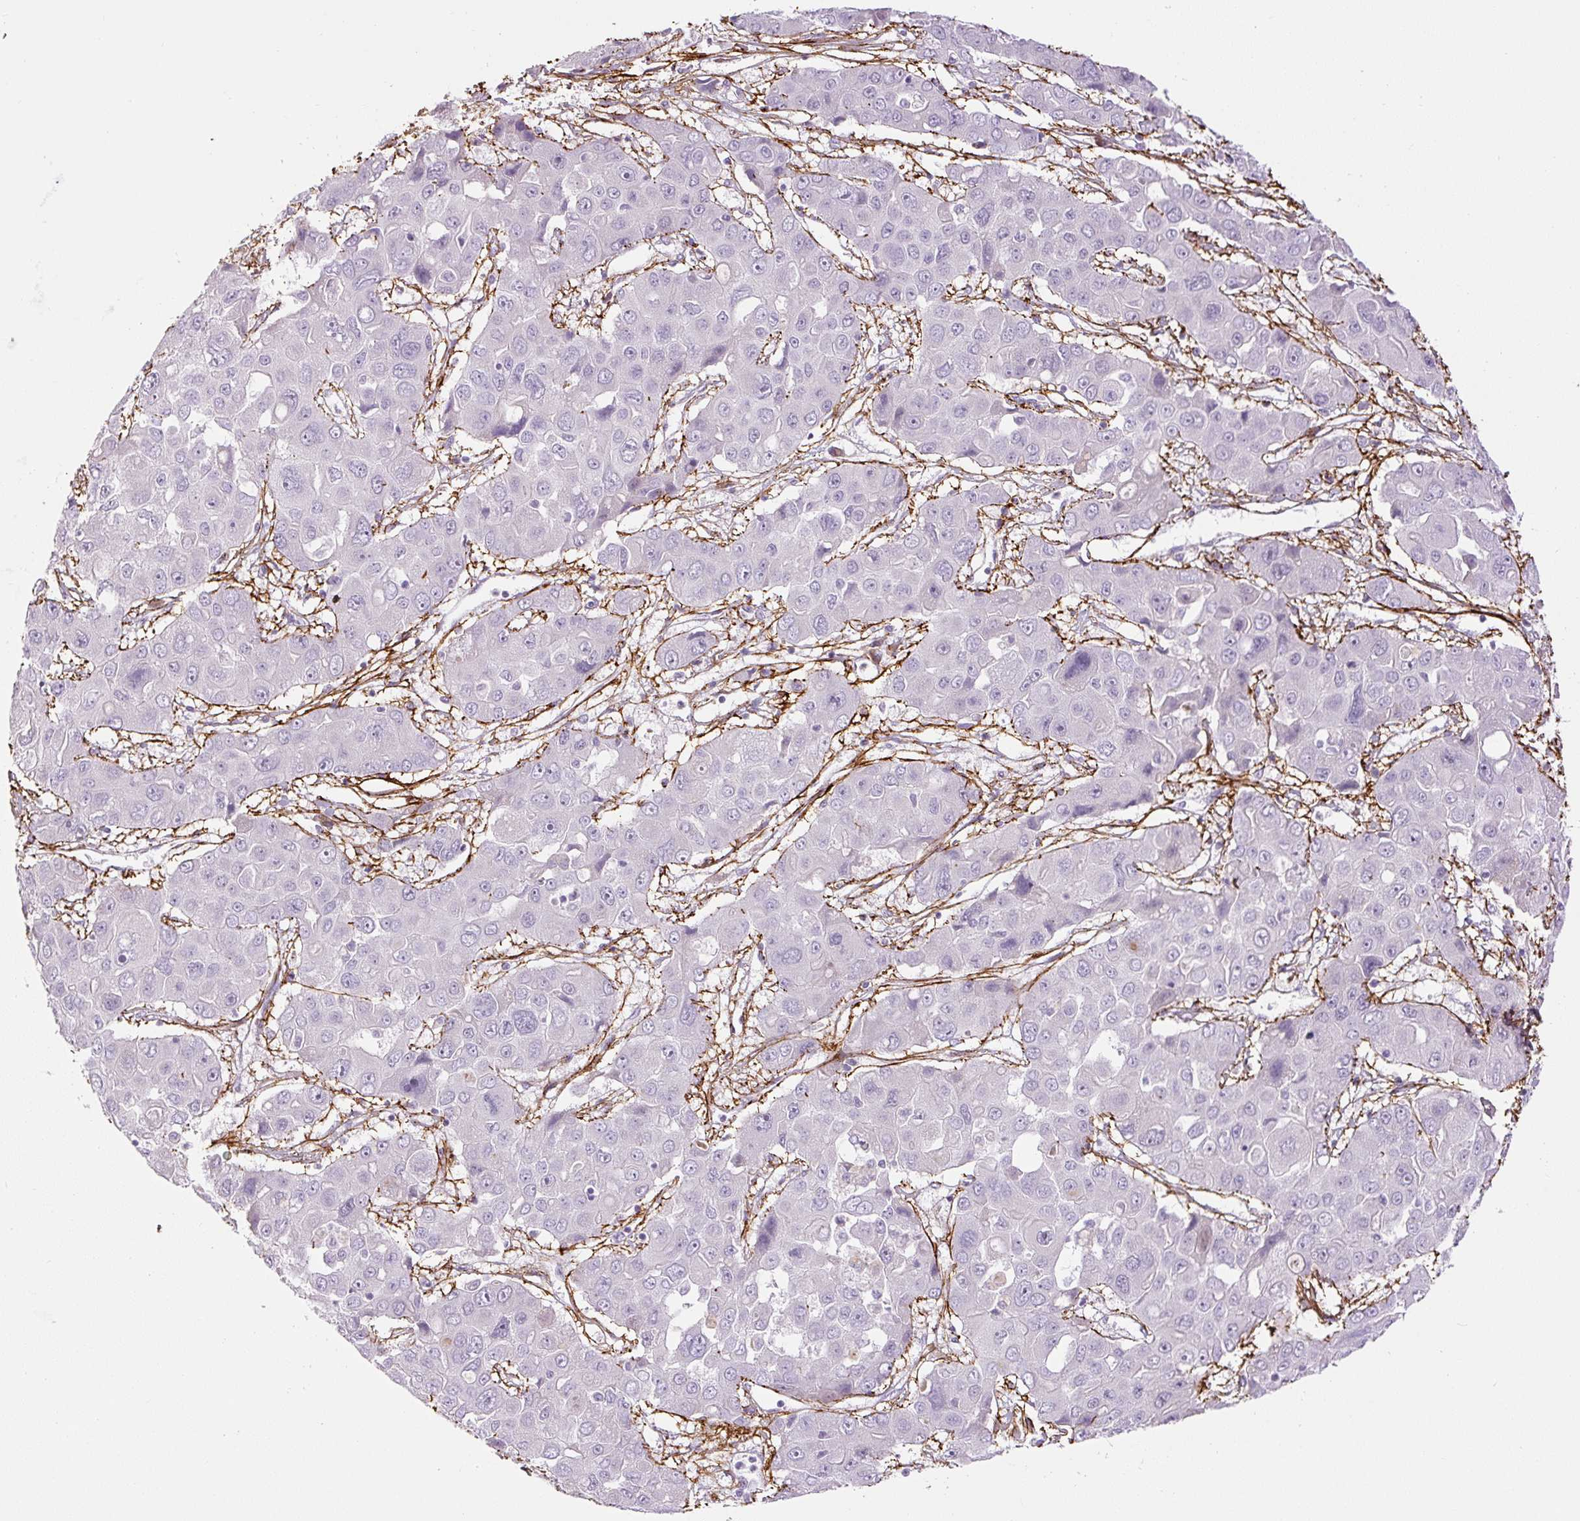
{"staining": {"intensity": "negative", "quantity": "none", "location": "none"}, "tissue": "liver cancer", "cell_type": "Tumor cells", "image_type": "cancer", "snomed": [{"axis": "morphology", "description": "Cholangiocarcinoma"}, {"axis": "topography", "description": "Liver"}], "caption": "Liver cholangiocarcinoma stained for a protein using immunohistochemistry displays no staining tumor cells.", "gene": "FBN1", "patient": {"sex": "male", "age": 67}}